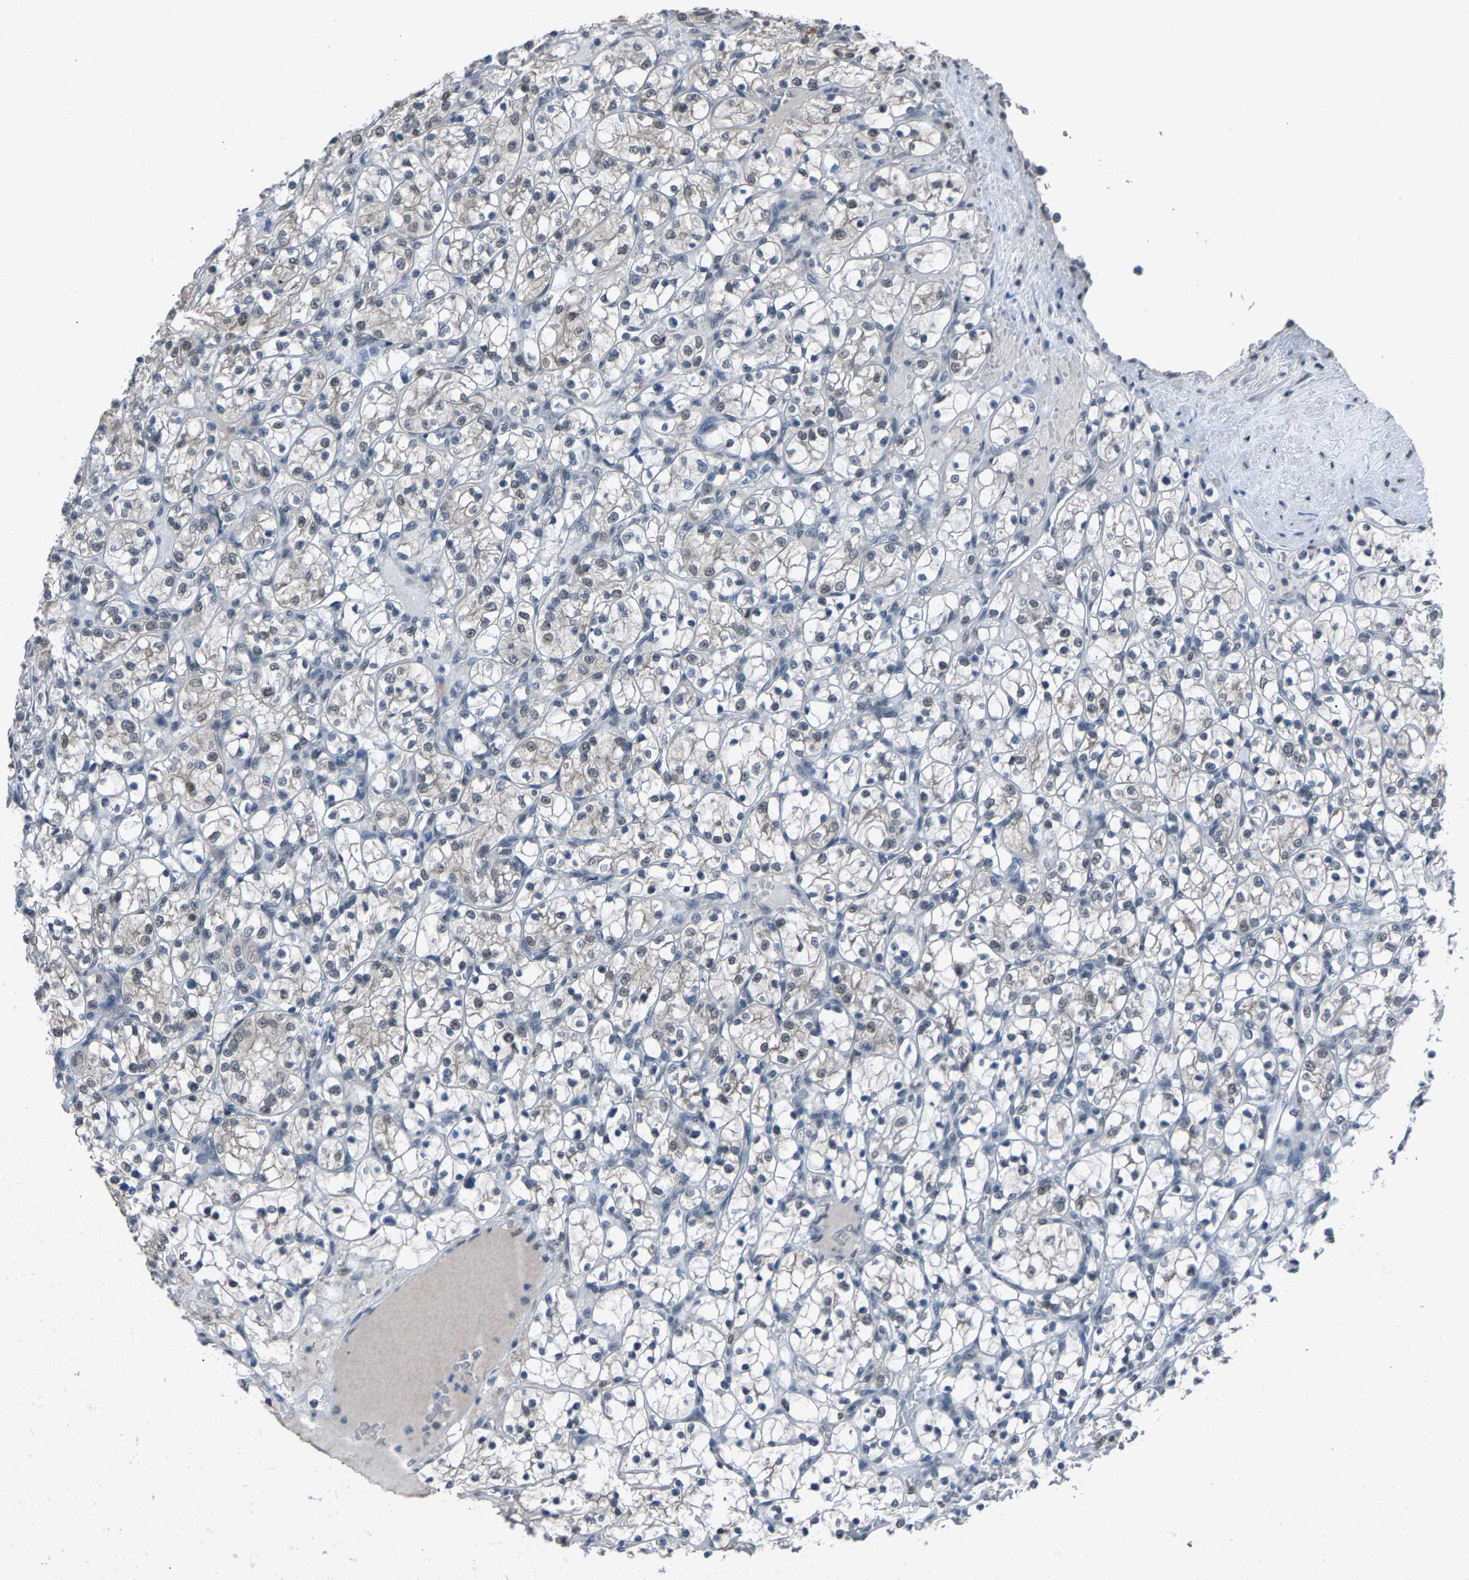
{"staining": {"intensity": "weak", "quantity": "<25%", "location": "nuclear"}, "tissue": "renal cancer", "cell_type": "Tumor cells", "image_type": "cancer", "snomed": [{"axis": "morphology", "description": "Adenocarcinoma, NOS"}, {"axis": "topography", "description": "Kidney"}], "caption": "A histopathology image of renal adenocarcinoma stained for a protein demonstrates no brown staining in tumor cells.", "gene": "ZNF276", "patient": {"sex": "female", "age": 69}}